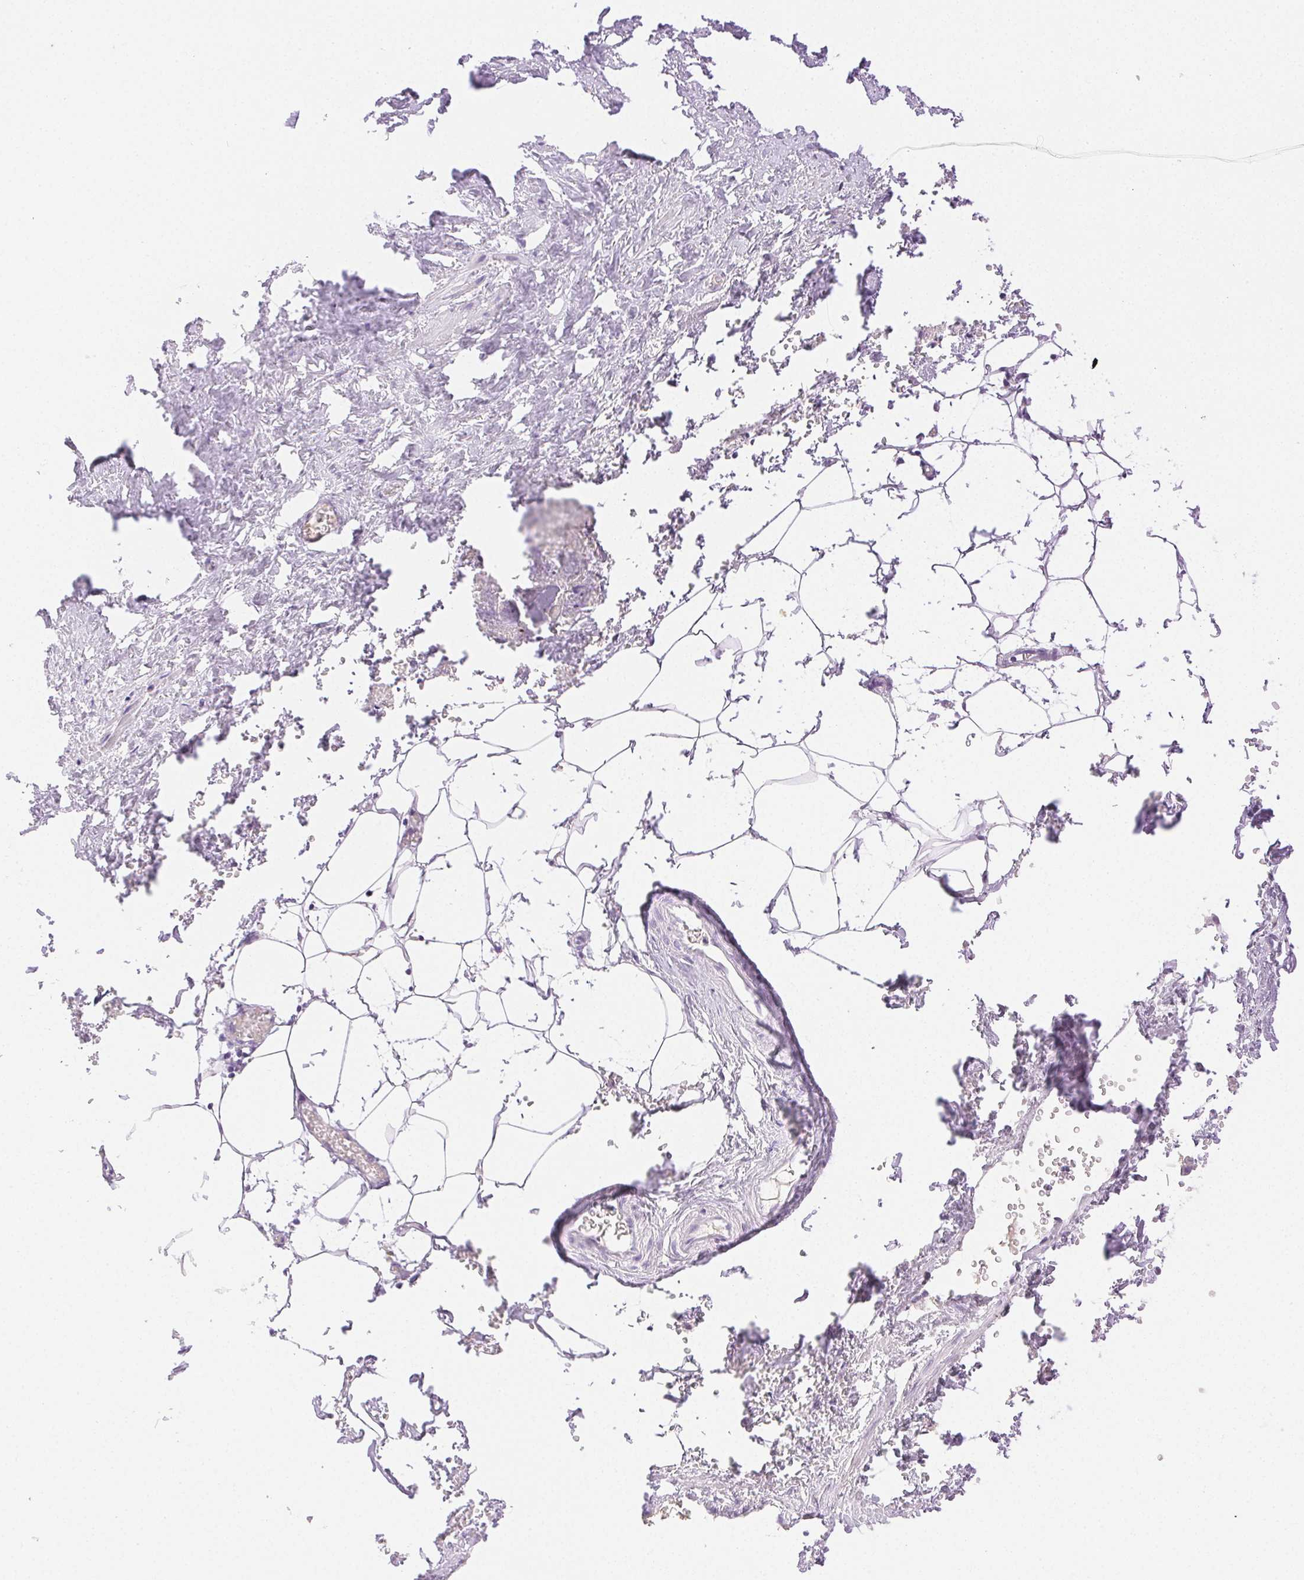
{"staining": {"intensity": "negative", "quantity": "none", "location": "none"}, "tissue": "adipose tissue", "cell_type": "Adipocytes", "image_type": "normal", "snomed": [{"axis": "morphology", "description": "Normal tissue, NOS"}, {"axis": "topography", "description": "Prostate"}, {"axis": "topography", "description": "Peripheral nerve tissue"}], "caption": "Immunohistochemistry histopathology image of normal adipose tissue stained for a protein (brown), which demonstrates no staining in adipocytes. (Stains: DAB immunohistochemistry (IHC) with hematoxylin counter stain, Microscopy: brightfield microscopy at high magnification).", "gene": "SPACA4", "patient": {"sex": "male", "age": 55}}